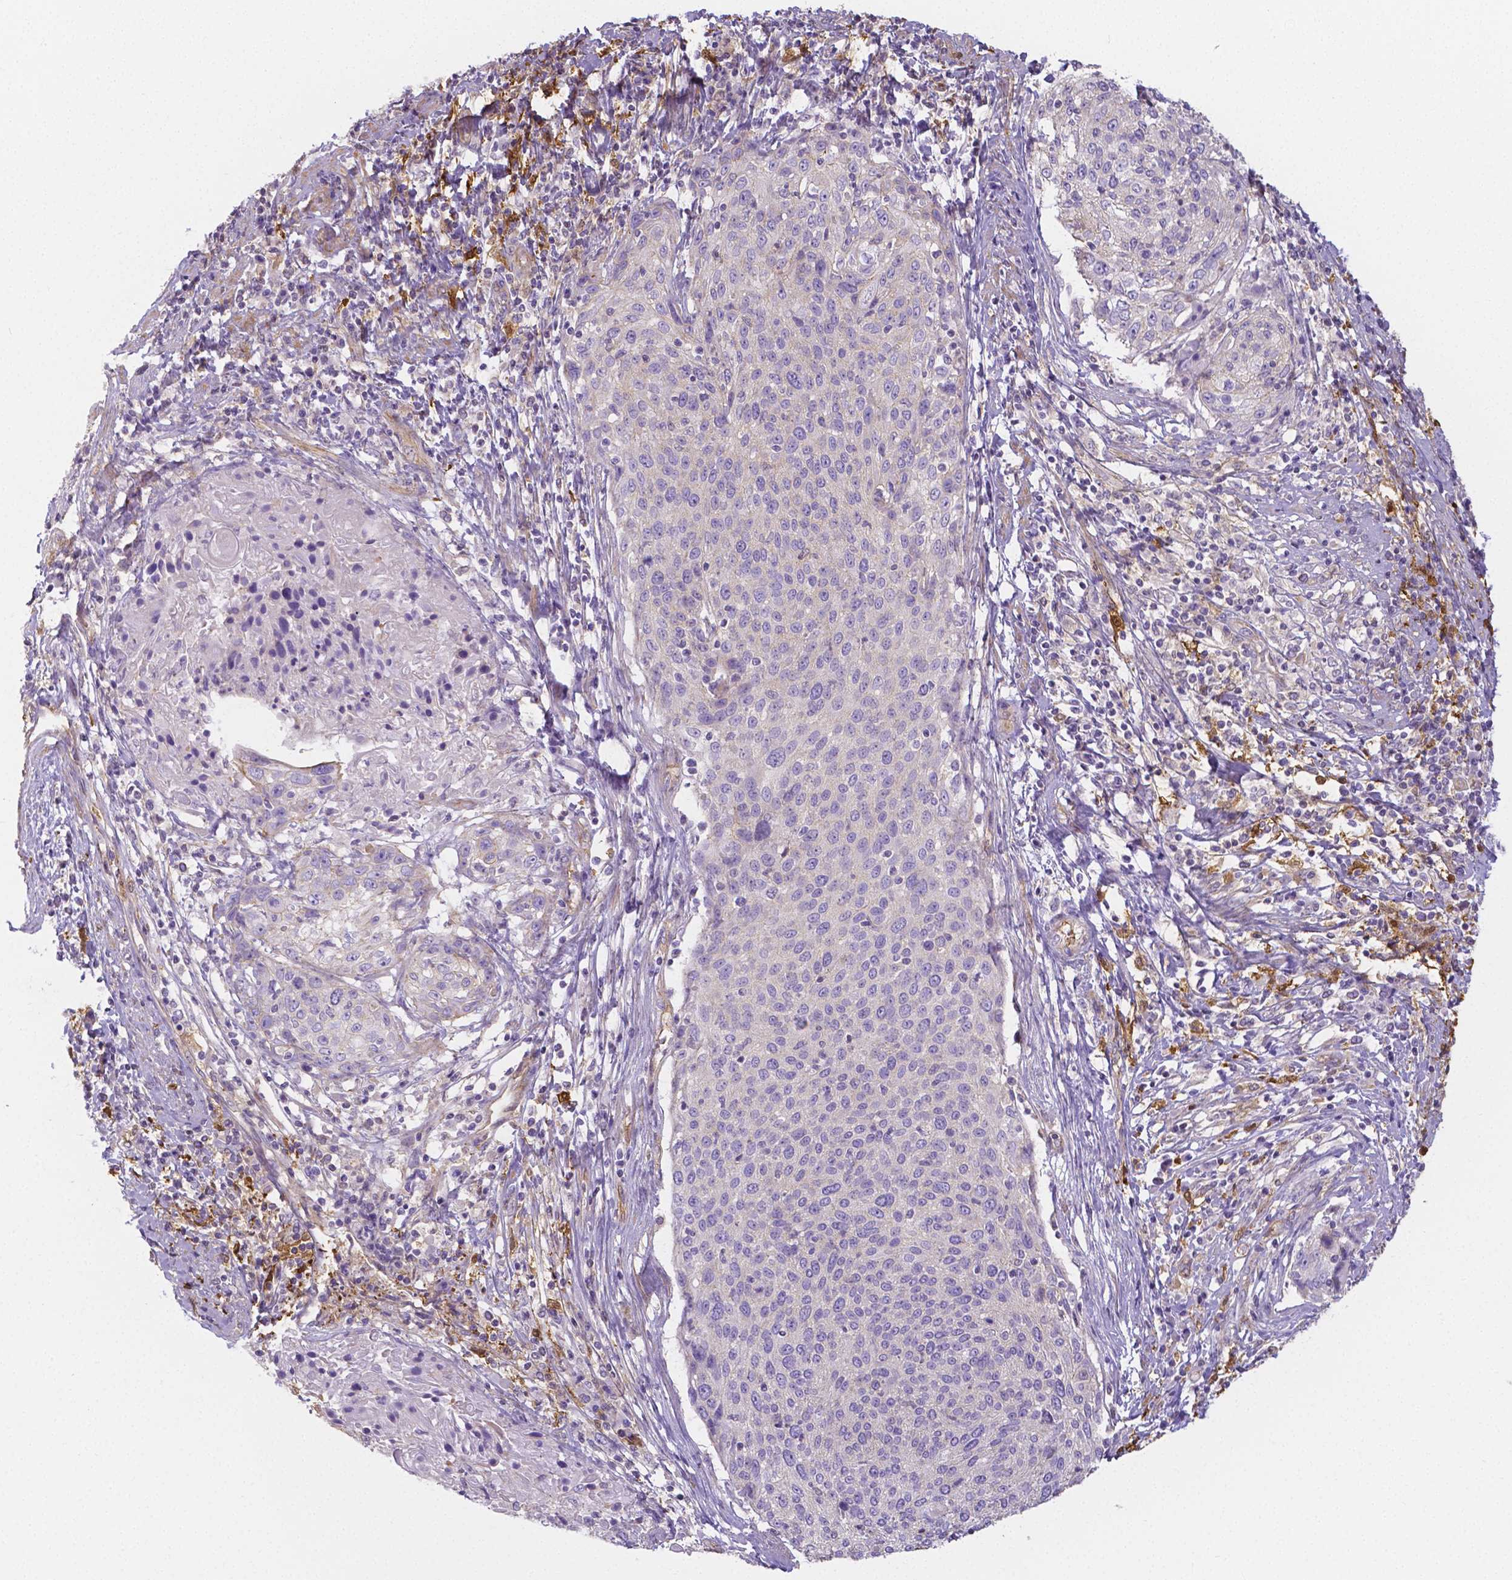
{"staining": {"intensity": "negative", "quantity": "none", "location": "none"}, "tissue": "cervical cancer", "cell_type": "Tumor cells", "image_type": "cancer", "snomed": [{"axis": "morphology", "description": "Squamous cell carcinoma, NOS"}, {"axis": "topography", "description": "Cervix"}], "caption": "The histopathology image demonstrates no staining of tumor cells in squamous cell carcinoma (cervical). (Stains: DAB (3,3'-diaminobenzidine) immunohistochemistry (IHC) with hematoxylin counter stain, Microscopy: brightfield microscopy at high magnification).", "gene": "CRMP1", "patient": {"sex": "female", "age": 31}}